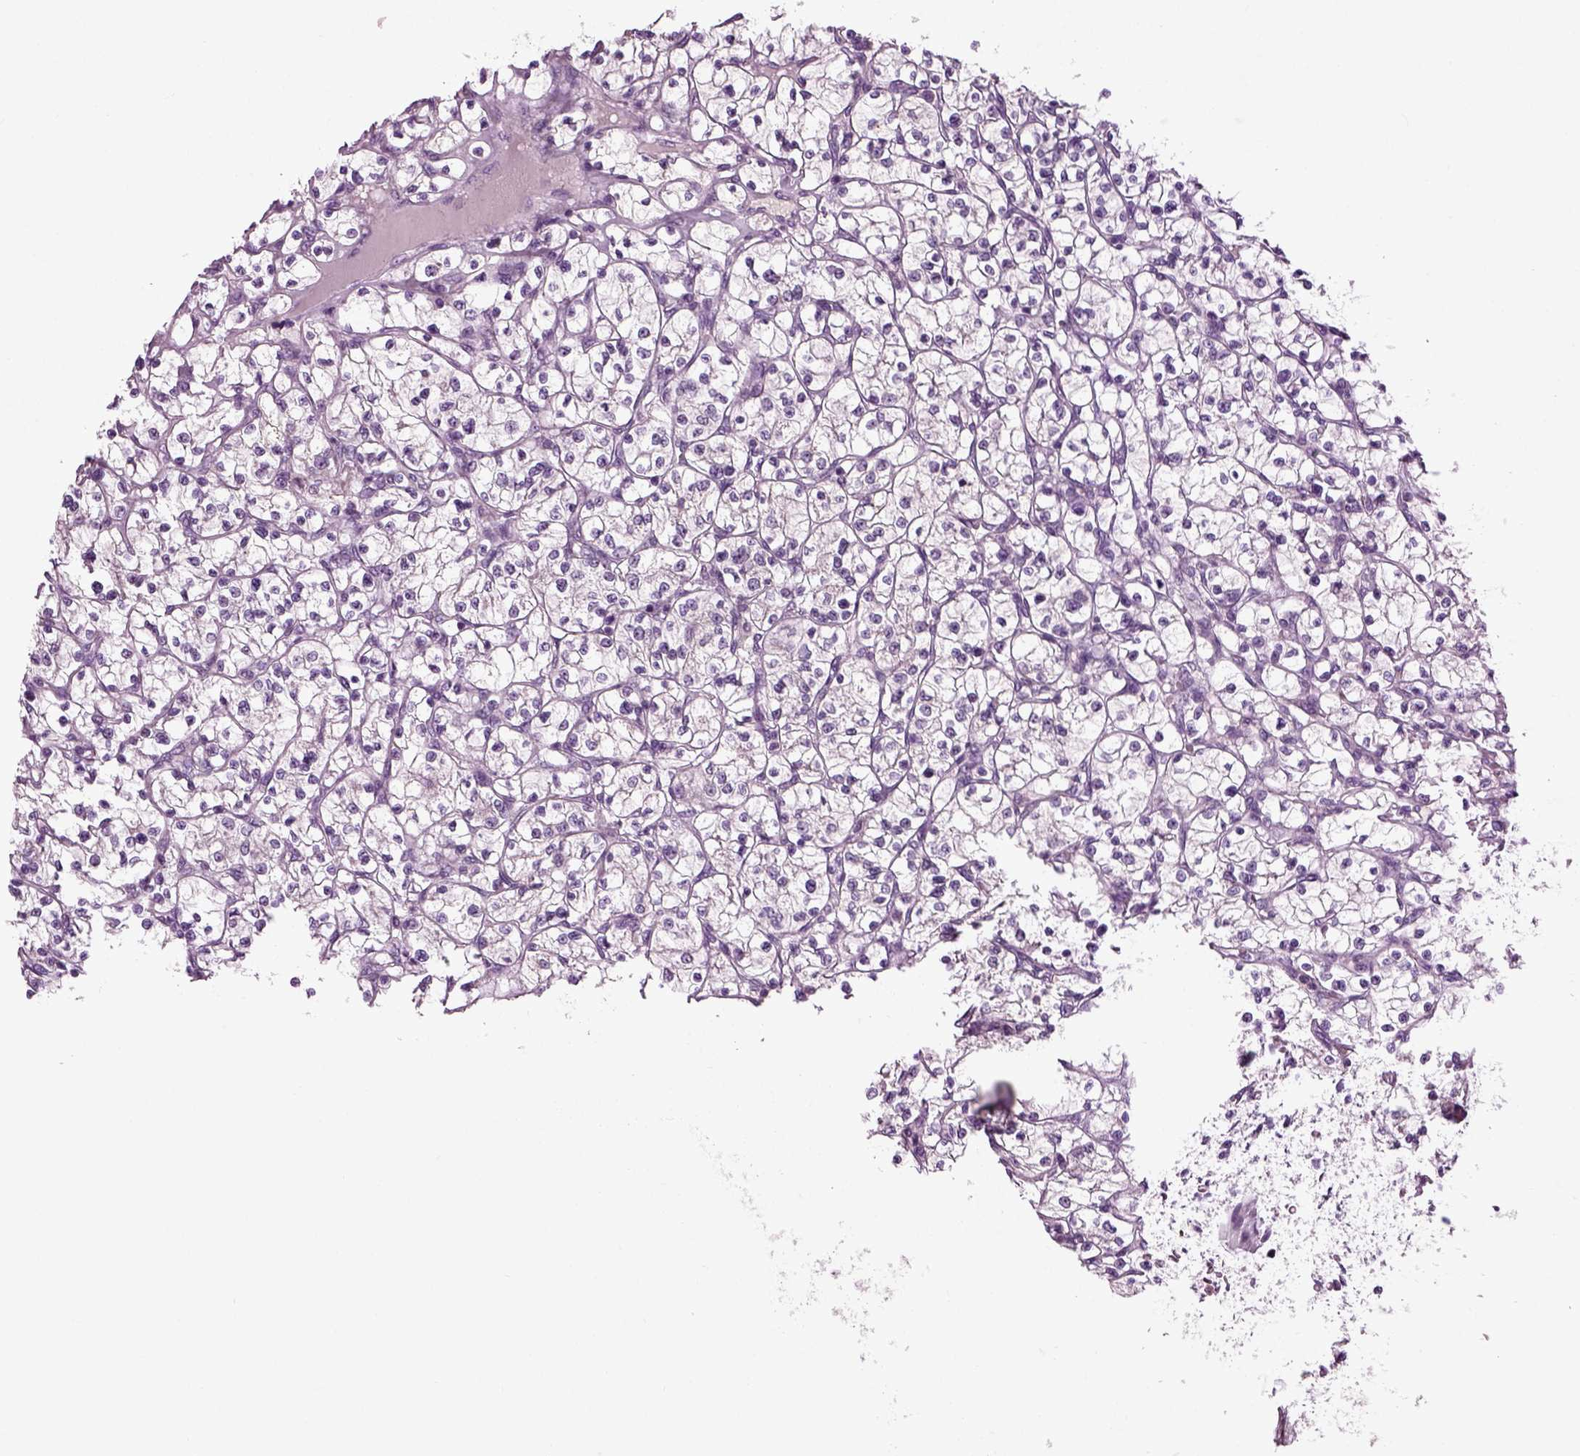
{"staining": {"intensity": "negative", "quantity": "none", "location": "none"}, "tissue": "renal cancer", "cell_type": "Tumor cells", "image_type": "cancer", "snomed": [{"axis": "morphology", "description": "Adenocarcinoma, NOS"}, {"axis": "topography", "description": "Kidney"}], "caption": "Photomicrograph shows no significant protein positivity in tumor cells of renal cancer.", "gene": "SPATA17", "patient": {"sex": "female", "age": 64}}